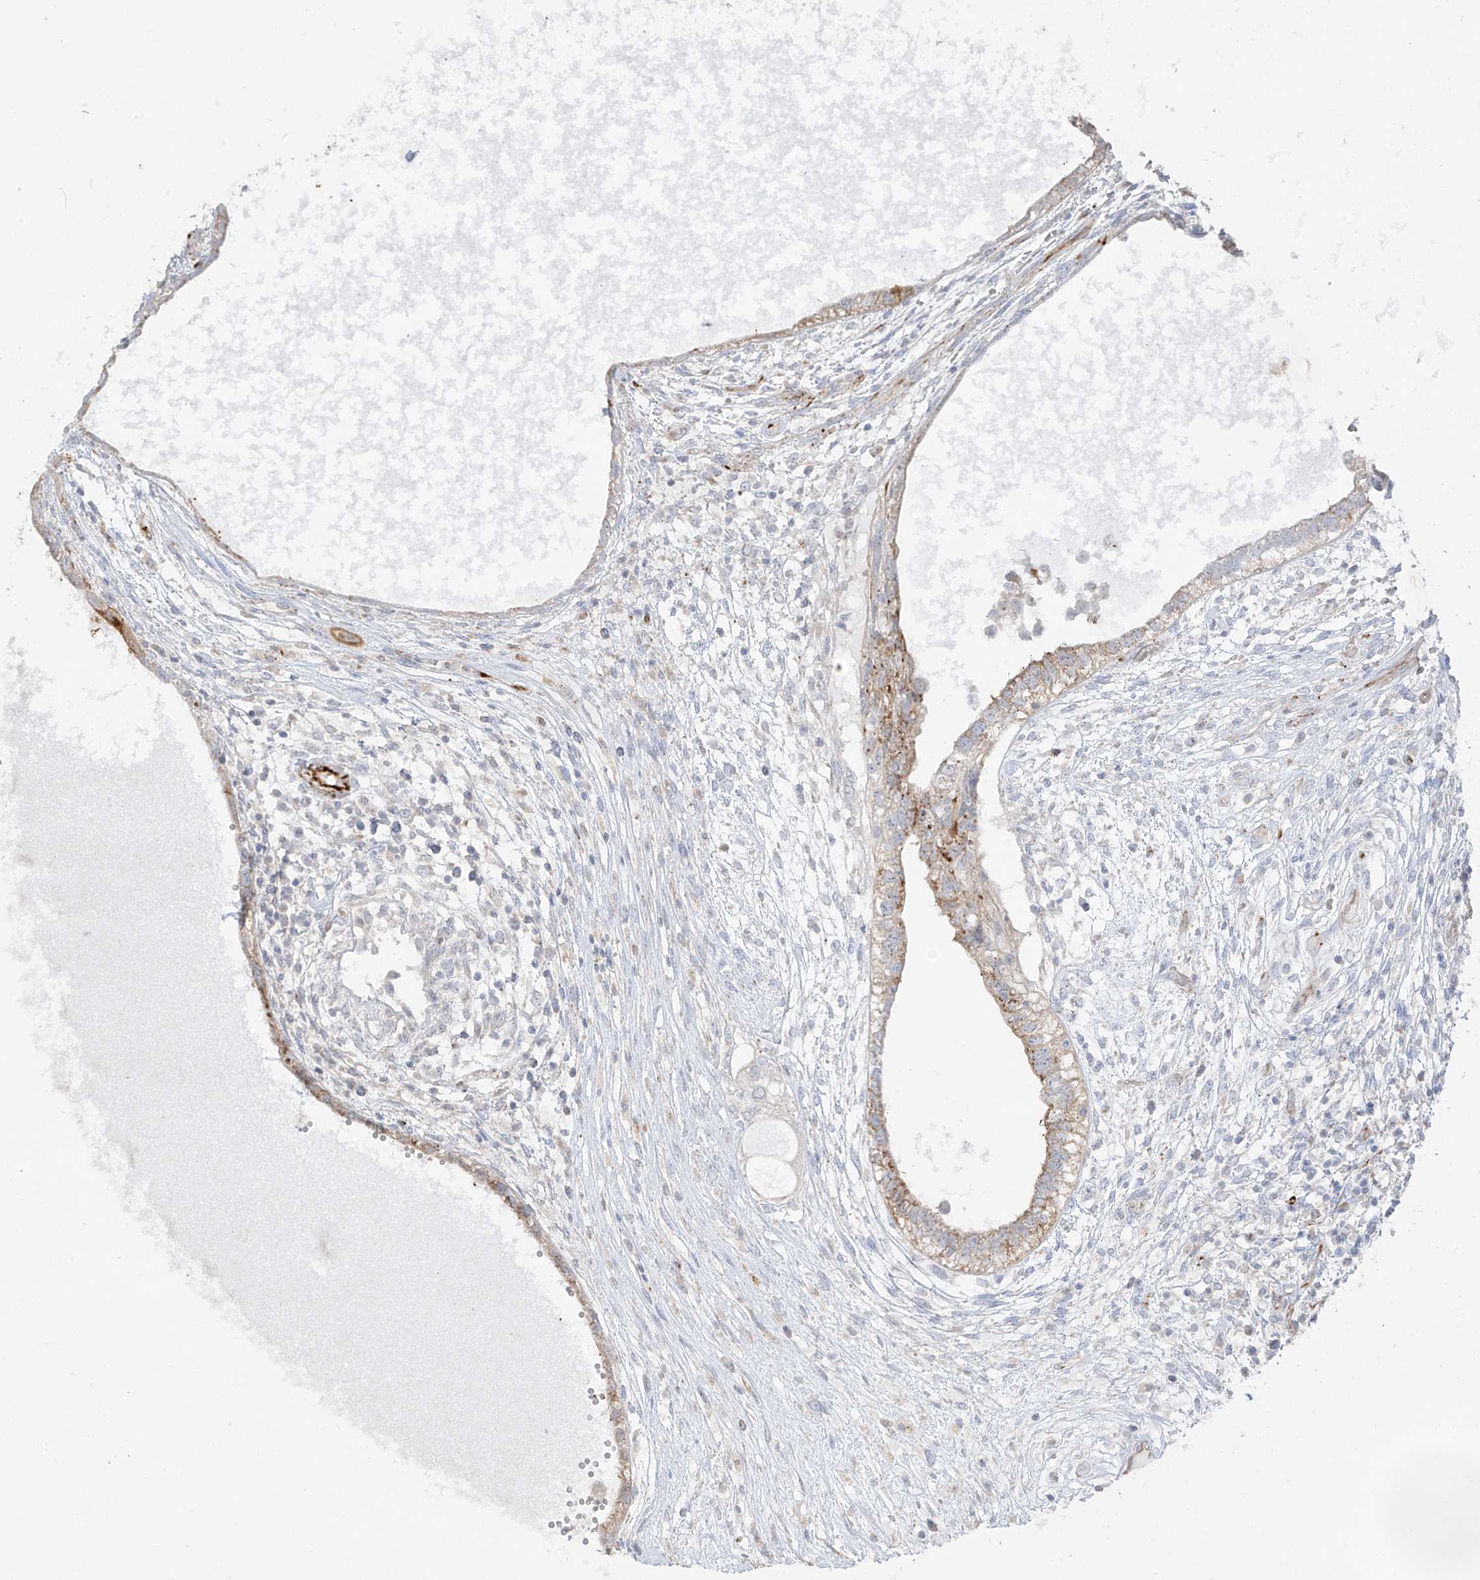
{"staining": {"intensity": "weak", "quantity": ">75%", "location": "cytoplasmic/membranous"}, "tissue": "testis cancer", "cell_type": "Tumor cells", "image_type": "cancer", "snomed": [{"axis": "morphology", "description": "Carcinoma, Embryonal, NOS"}, {"axis": "topography", "description": "Testis"}], "caption": "Human embryonal carcinoma (testis) stained with a brown dye displays weak cytoplasmic/membranous positive expression in approximately >75% of tumor cells.", "gene": "DCDC2", "patient": {"sex": "male", "age": 26}}